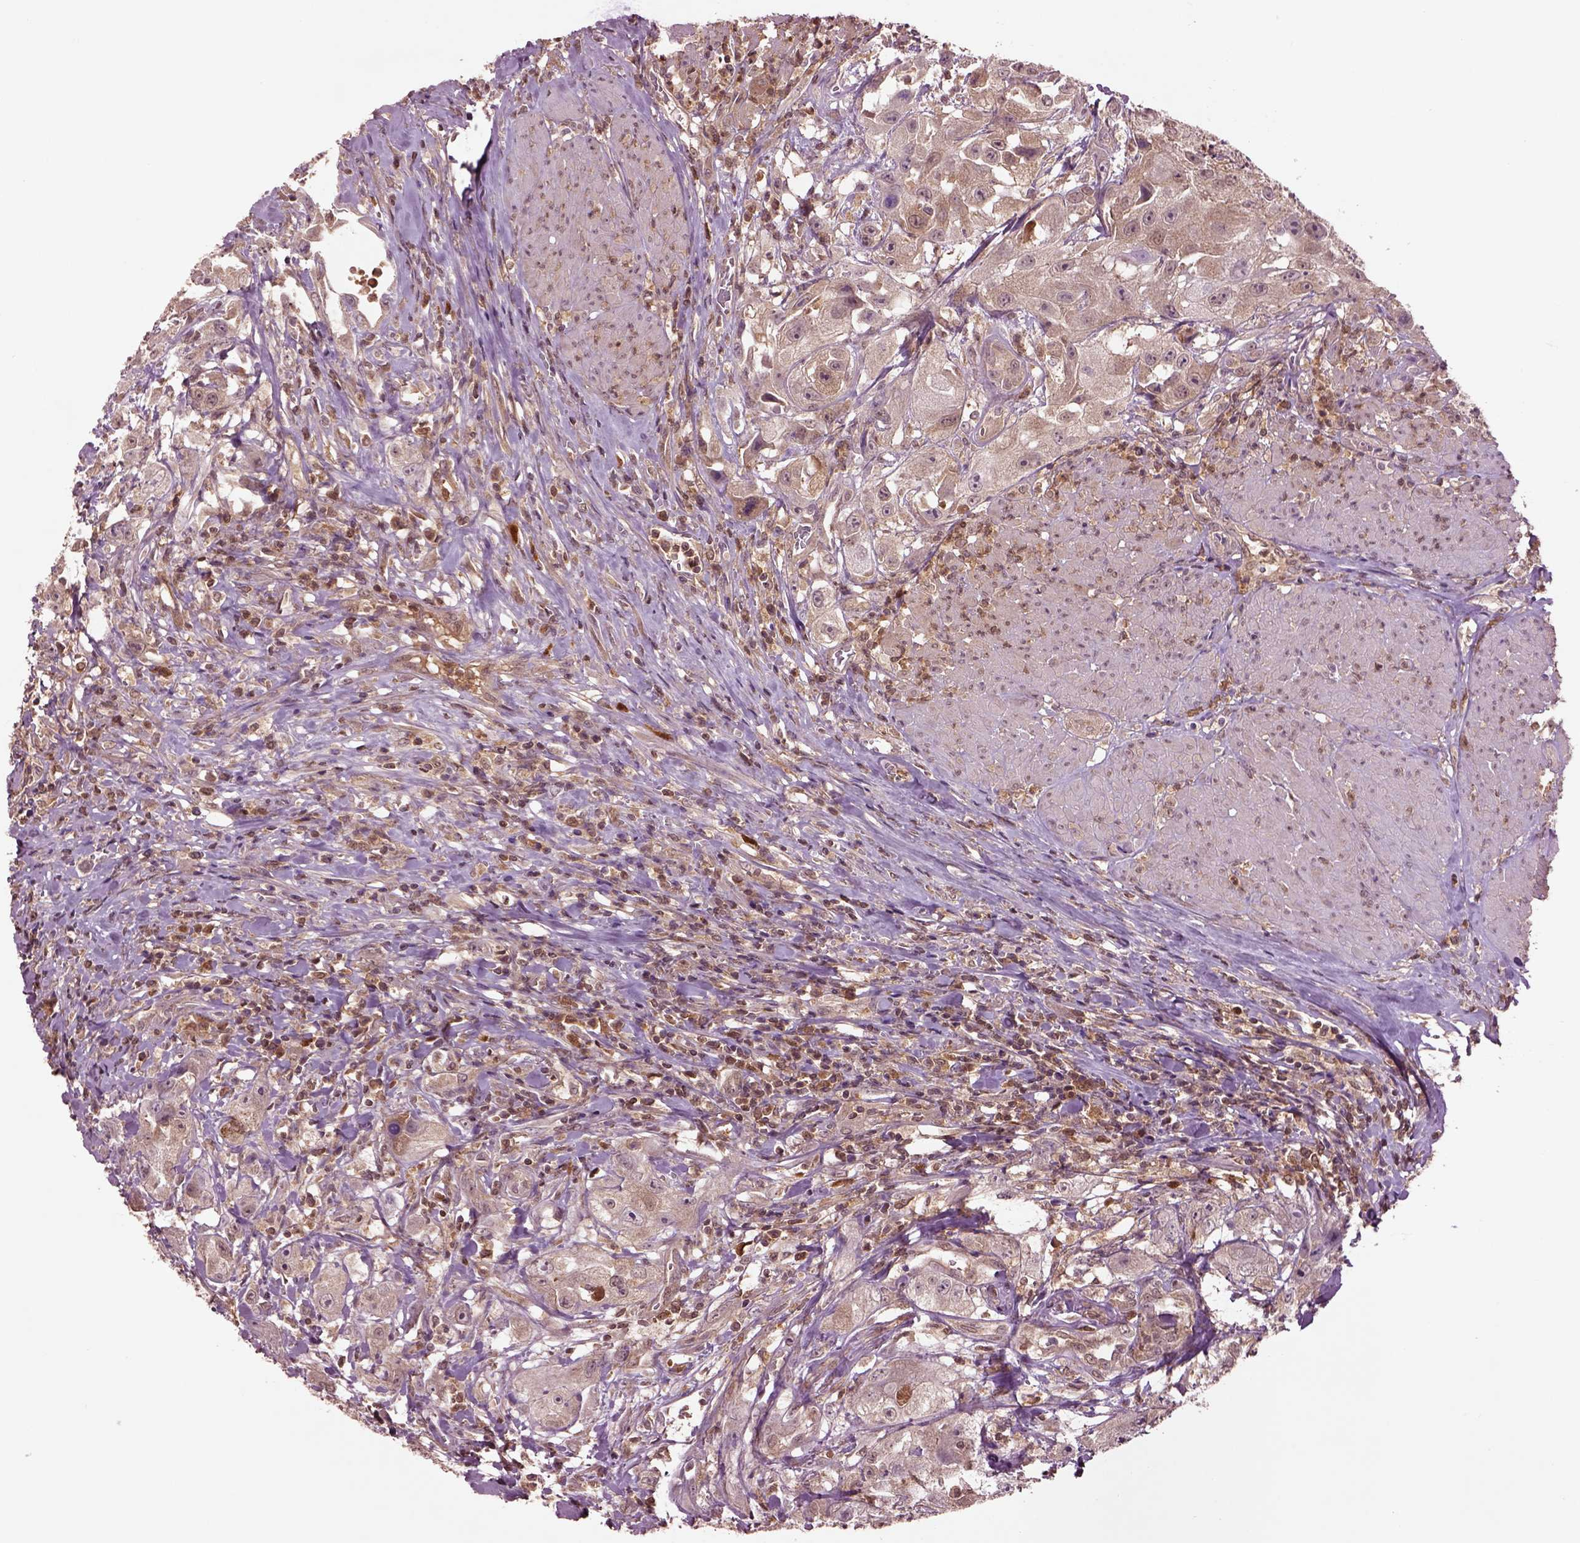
{"staining": {"intensity": "moderate", "quantity": "<25%", "location": "cytoplasmic/membranous"}, "tissue": "urothelial cancer", "cell_type": "Tumor cells", "image_type": "cancer", "snomed": [{"axis": "morphology", "description": "Urothelial carcinoma, High grade"}, {"axis": "topography", "description": "Urinary bladder"}], "caption": "Urothelial cancer stained with a protein marker shows moderate staining in tumor cells.", "gene": "MDP1", "patient": {"sex": "male", "age": 79}}